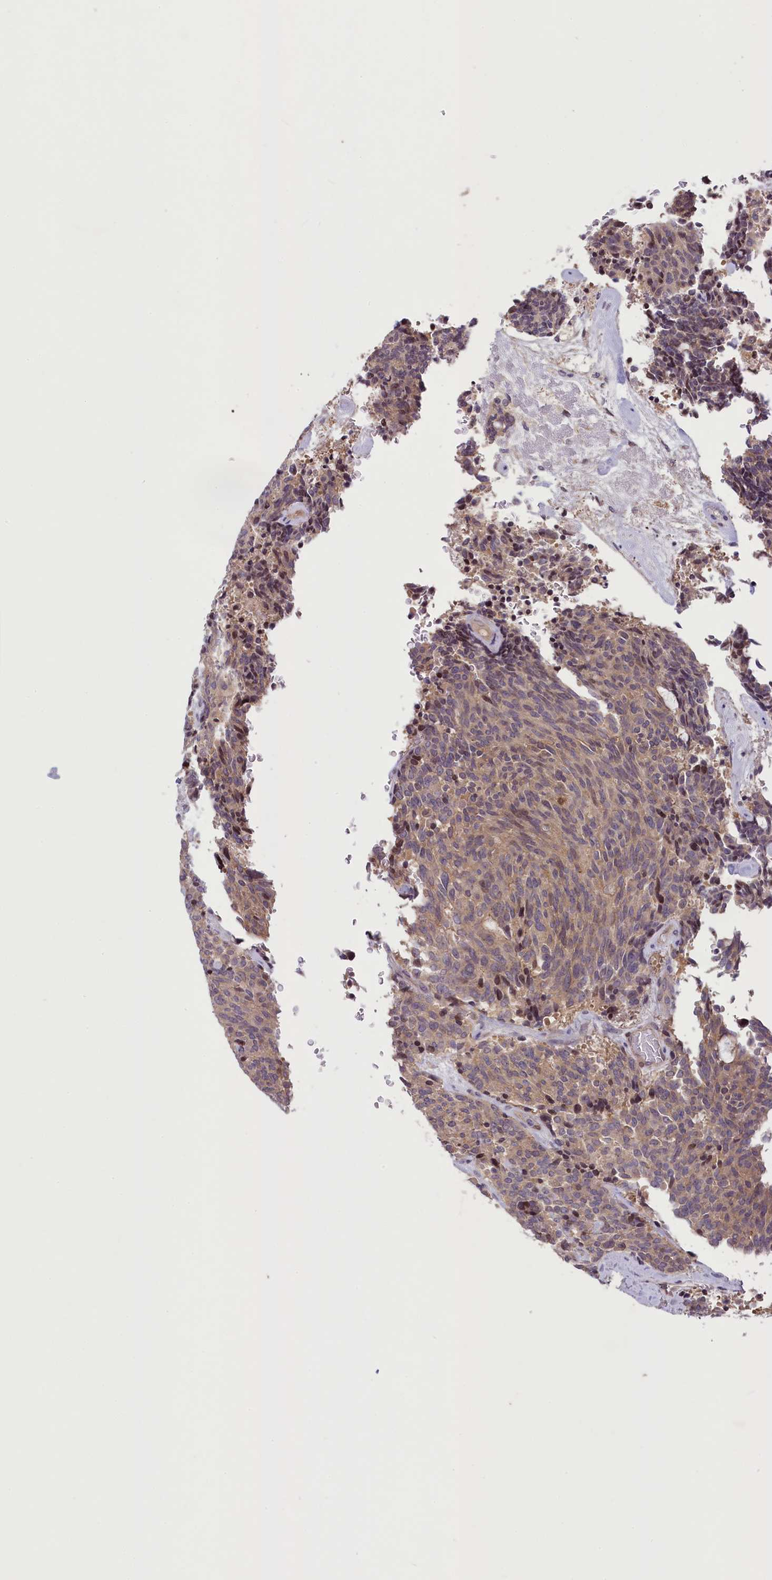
{"staining": {"intensity": "weak", "quantity": "25%-75%", "location": "cytoplasmic/membranous"}, "tissue": "carcinoid", "cell_type": "Tumor cells", "image_type": "cancer", "snomed": [{"axis": "morphology", "description": "Carcinoid, malignant, NOS"}, {"axis": "topography", "description": "Pancreas"}], "caption": "Immunohistochemistry (IHC) image of neoplastic tissue: carcinoid (malignant) stained using immunohistochemistry reveals low levels of weak protein expression localized specifically in the cytoplasmic/membranous of tumor cells, appearing as a cytoplasmic/membranous brown color.", "gene": "MAN2C1", "patient": {"sex": "female", "age": 54}}